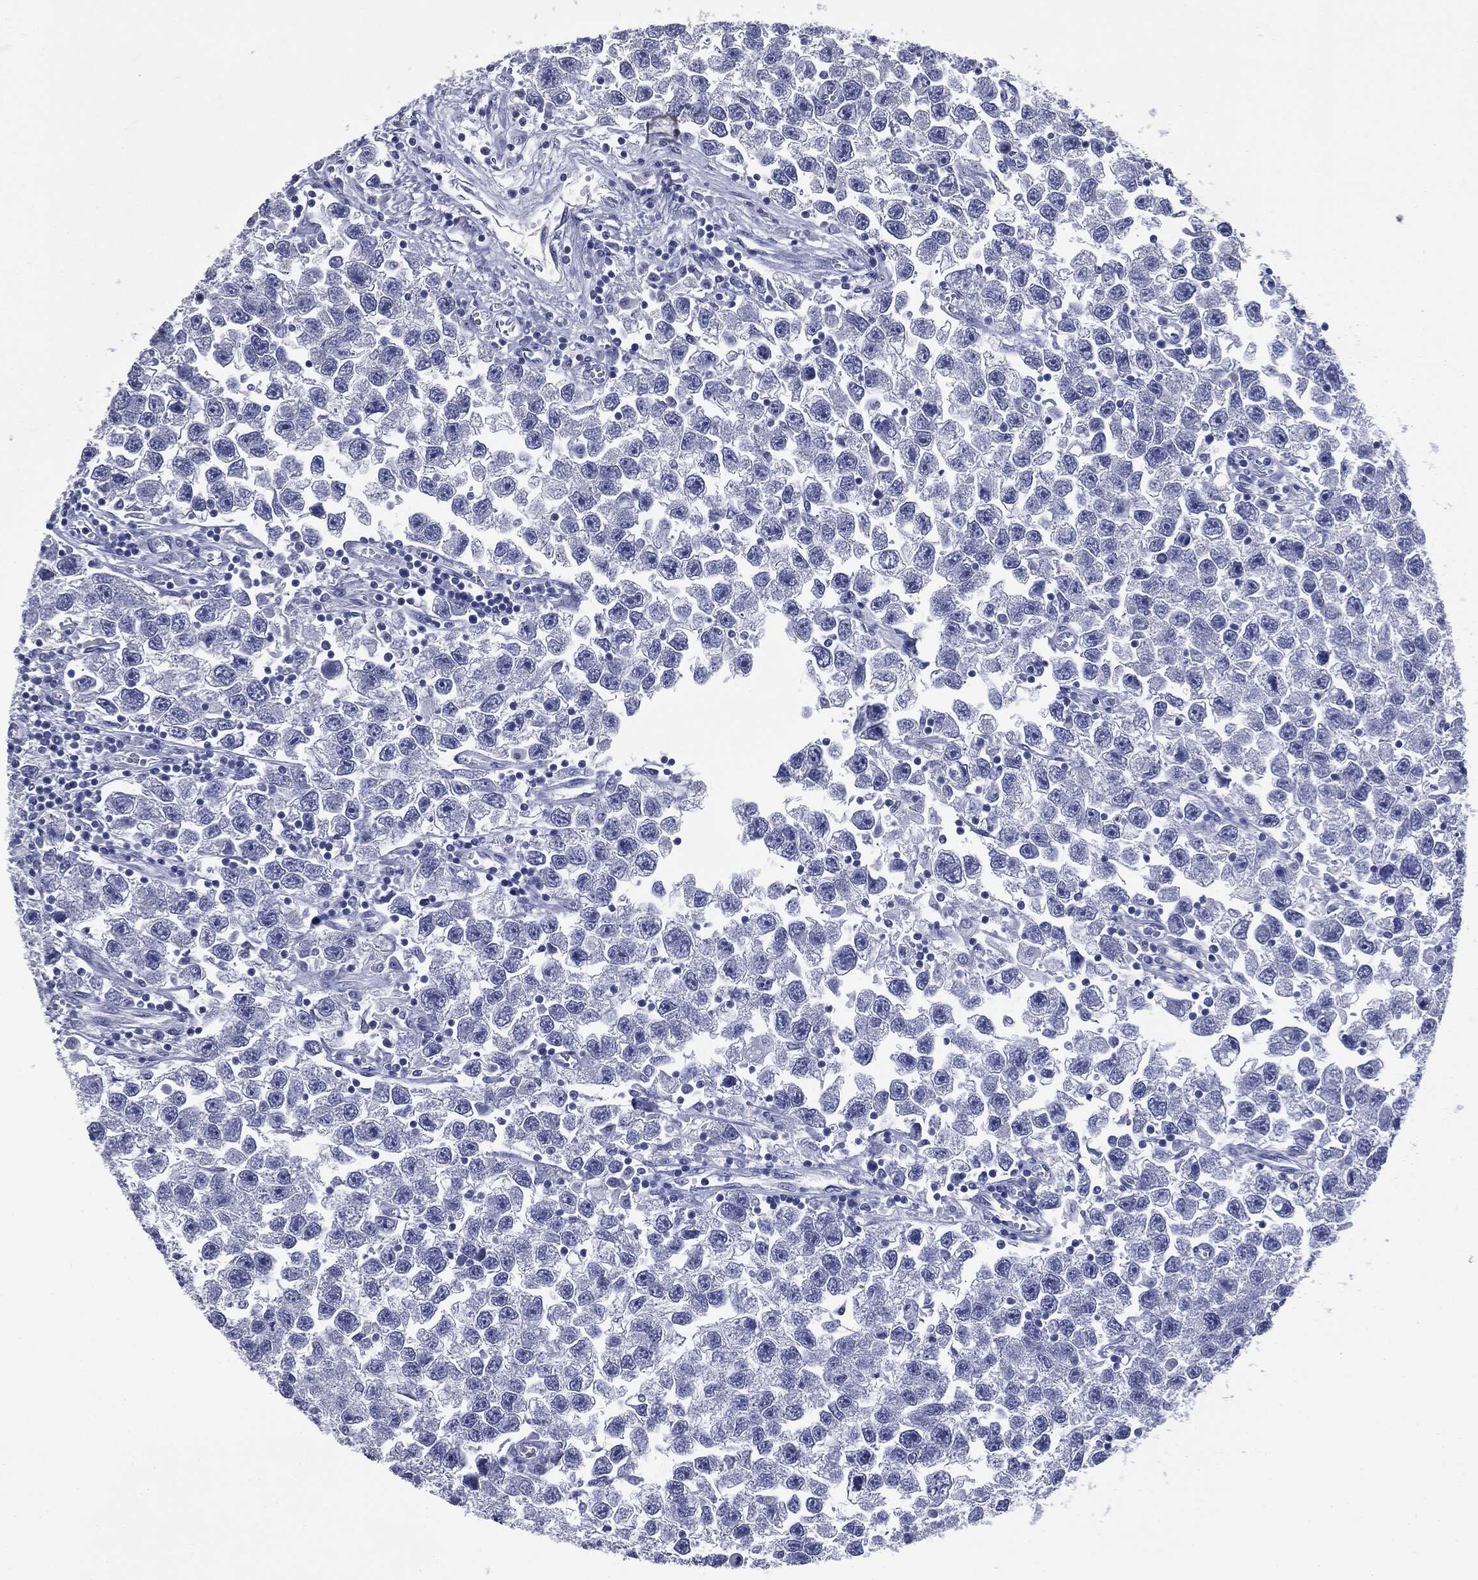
{"staining": {"intensity": "negative", "quantity": "none", "location": "none"}, "tissue": "testis cancer", "cell_type": "Tumor cells", "image_type": "cancer", "snomed": [{"axis": "morphology", "description": "Seminoma, NOS"}, {"axis": "topography", "description": "Testis"}], "caption": "Immunohistochemical staining of seminoma (testis) demonstrates no significant expression in tumor cells.", "gene": "ATP2A1", "patient": {"sex": "male", "age": 26}}